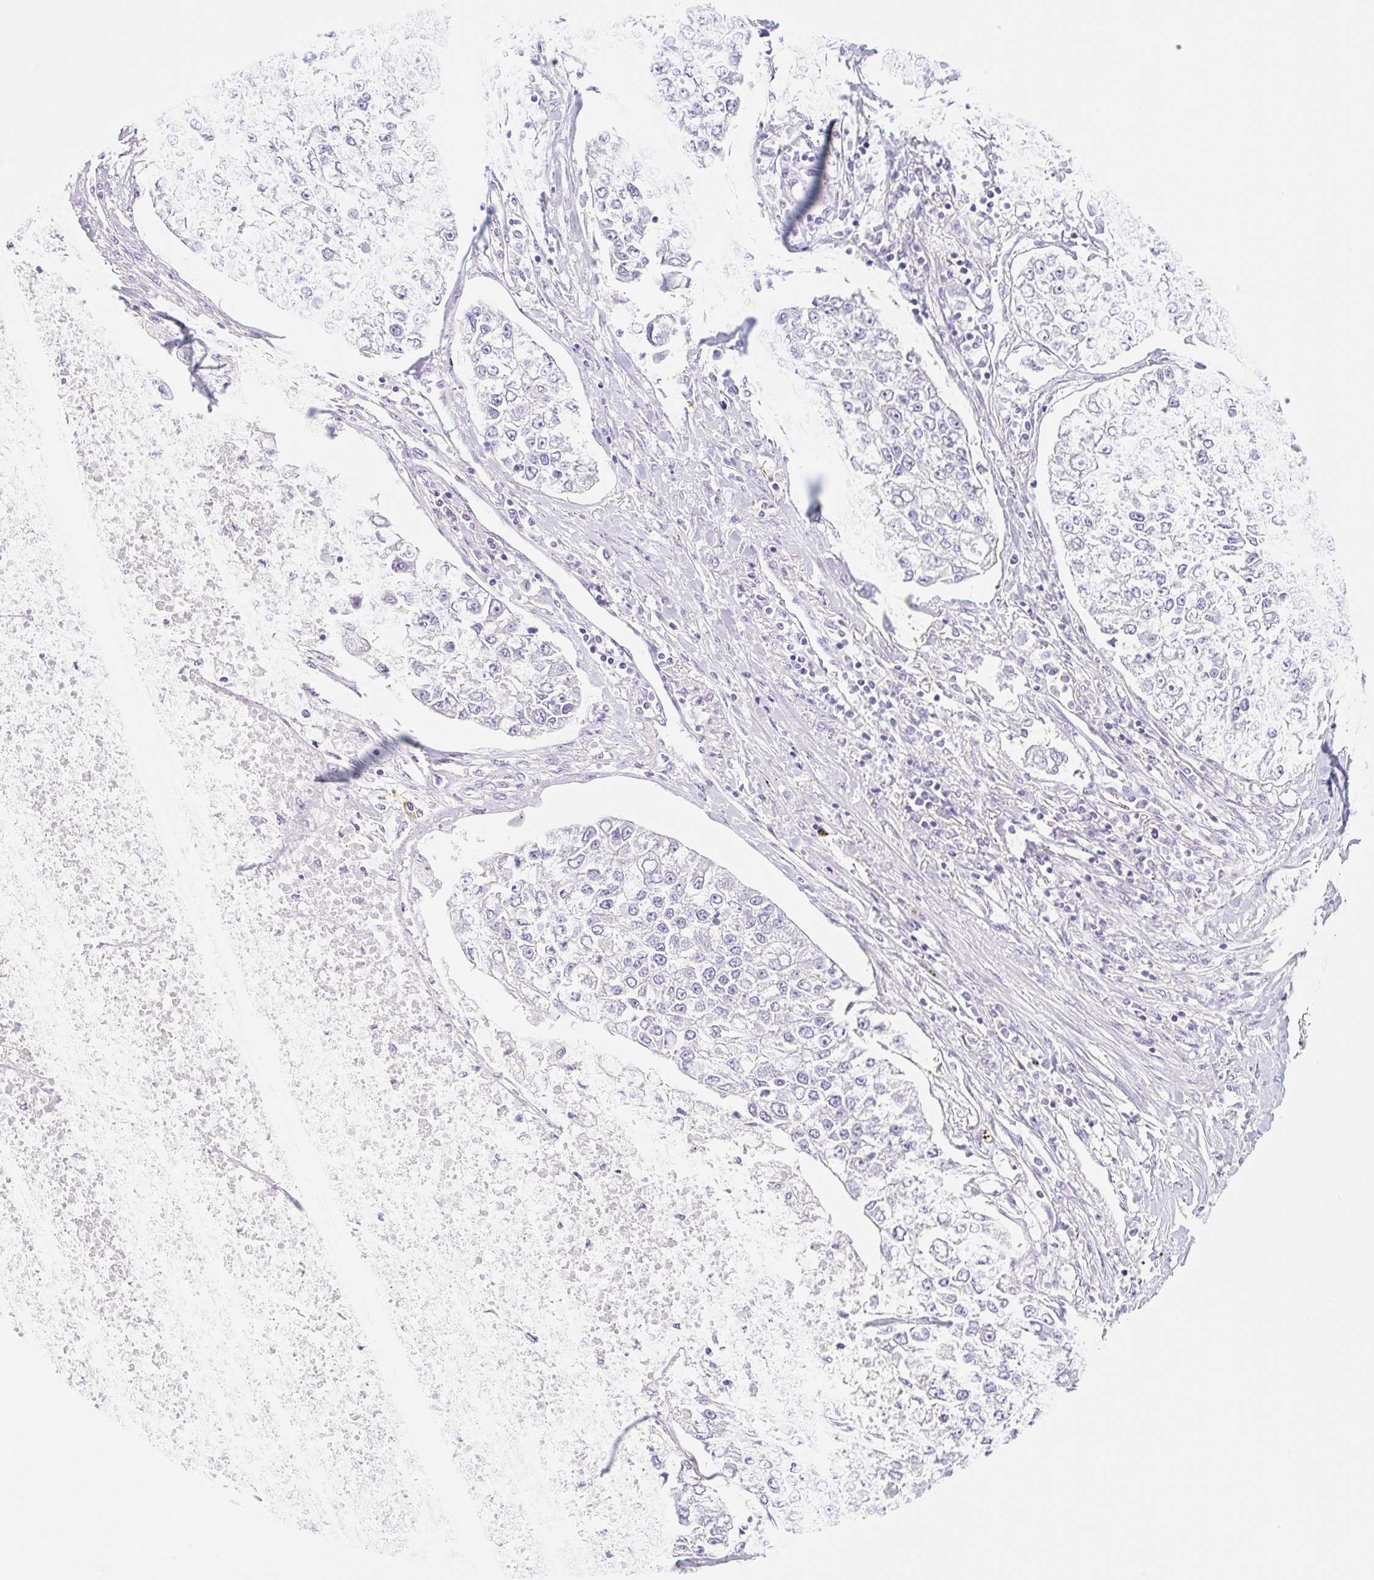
{"staining": {"intensity": "negative", "quantity": "none", "location": "none"}, "tissue": "lung cancer", "cell_type": "Tumor cells", "image_type": "cancer", "snomed": [{"axis": "morphology", "description": "Adenocarcinoma, NOS"}, {"axis": "topography", "description": "Lung"}], "caption": "The micrograph shows no significant expression in tumor cells of lung cancer (adenocarcinoma).", "gene": "LYVE1", "patient": {"sex": "male", "age": 49}}